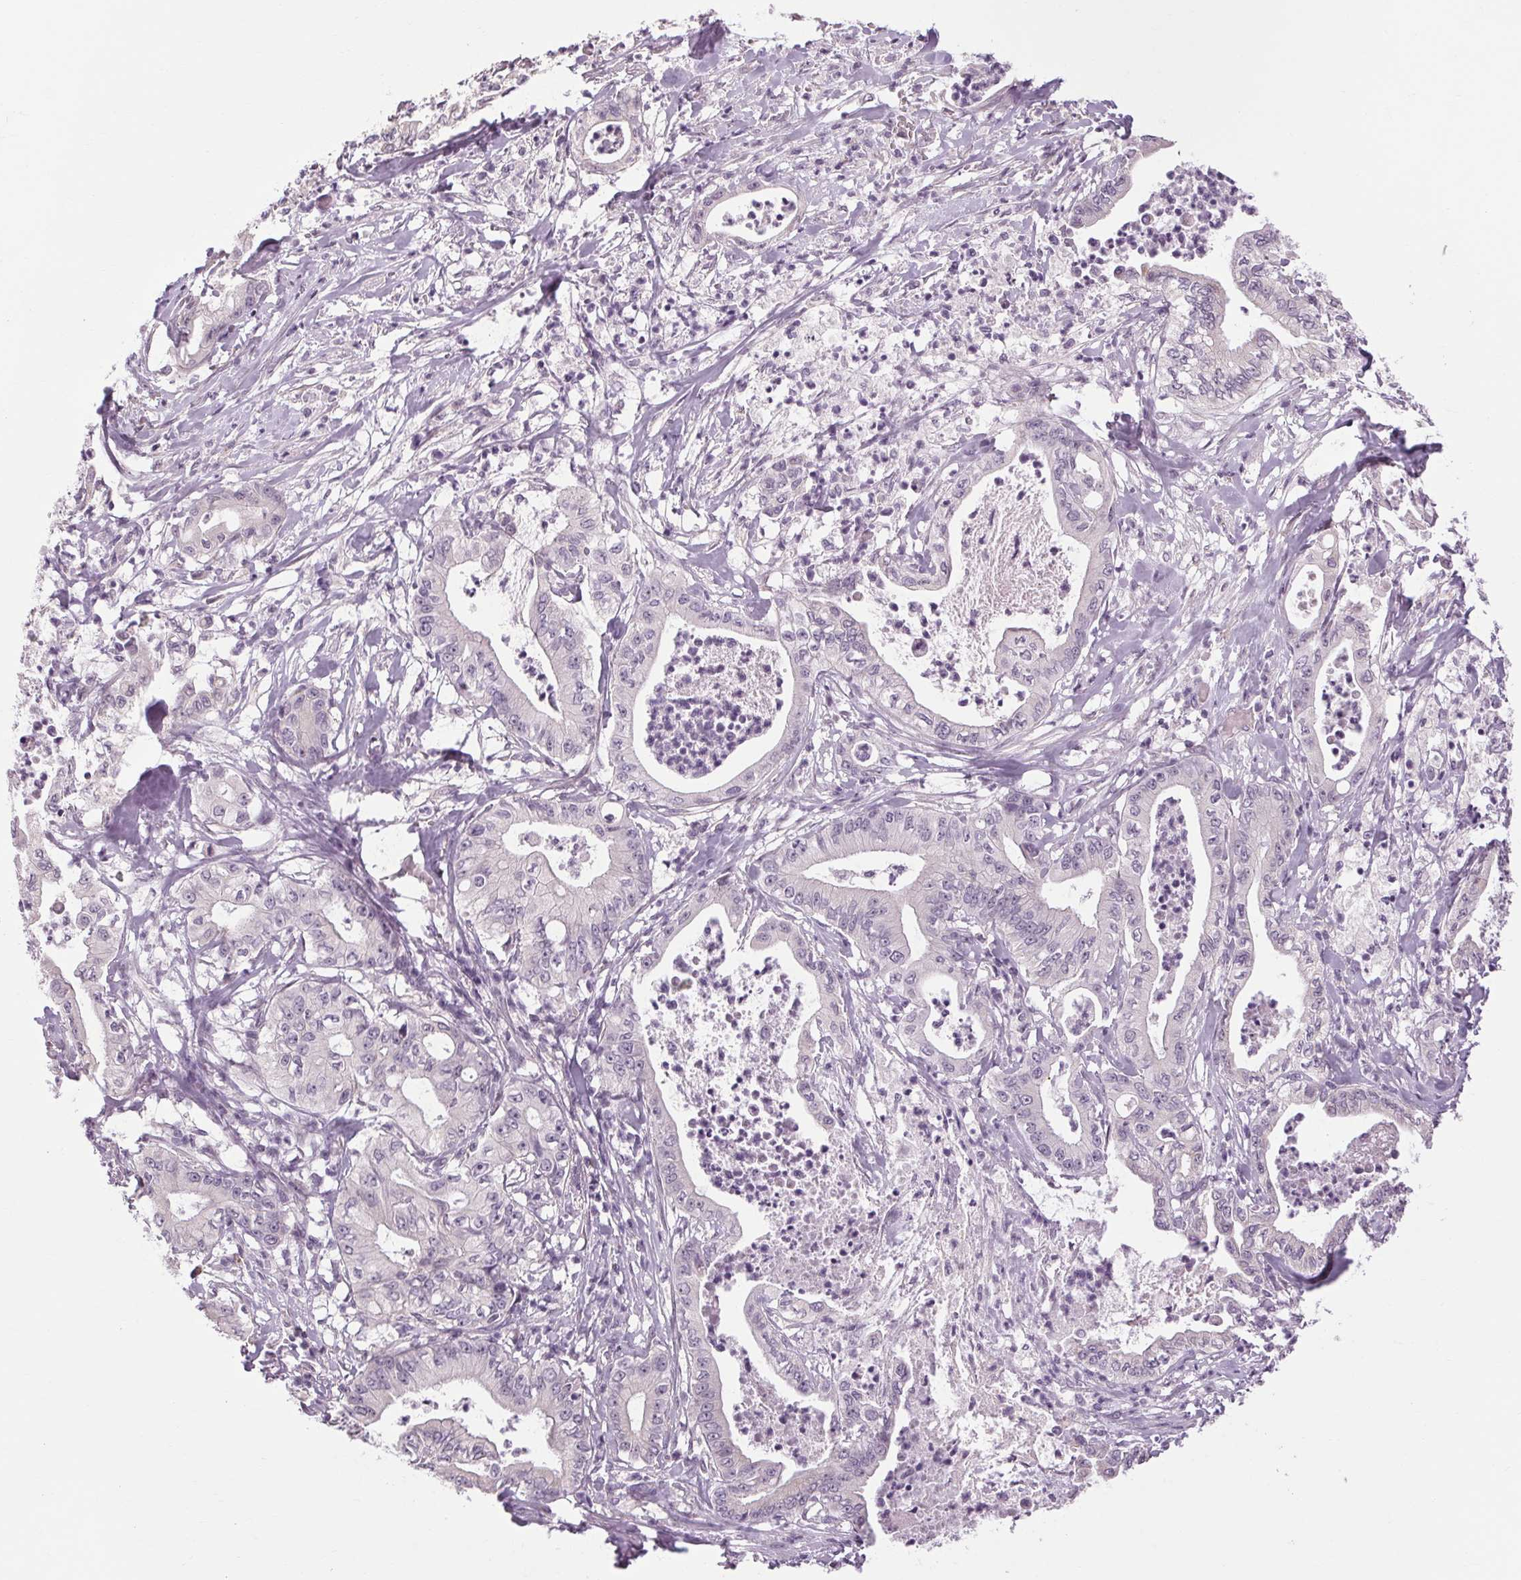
{"staining": {"intensity": "negative", "quantity": "none", "location": "none"}, "tissue": "pancreatic cancer", "cell_type": "Tumor cells", "image_type": "cancer", "snomed": [{"axis": "morphology", "description": "Adenocarcinoma, NOS"}, {"axis": "topography", "description": "Pancreas"}], "caption": "Immunohistochemistry of human pancreatic cancer (adenocarcinoma) shows no expression in tumor cells. (DAB (3,3'-diaminobenzidine) IHC, high magnification).", "gene": "KLHL40", "patient": {"sex": "male", "age": 71}}